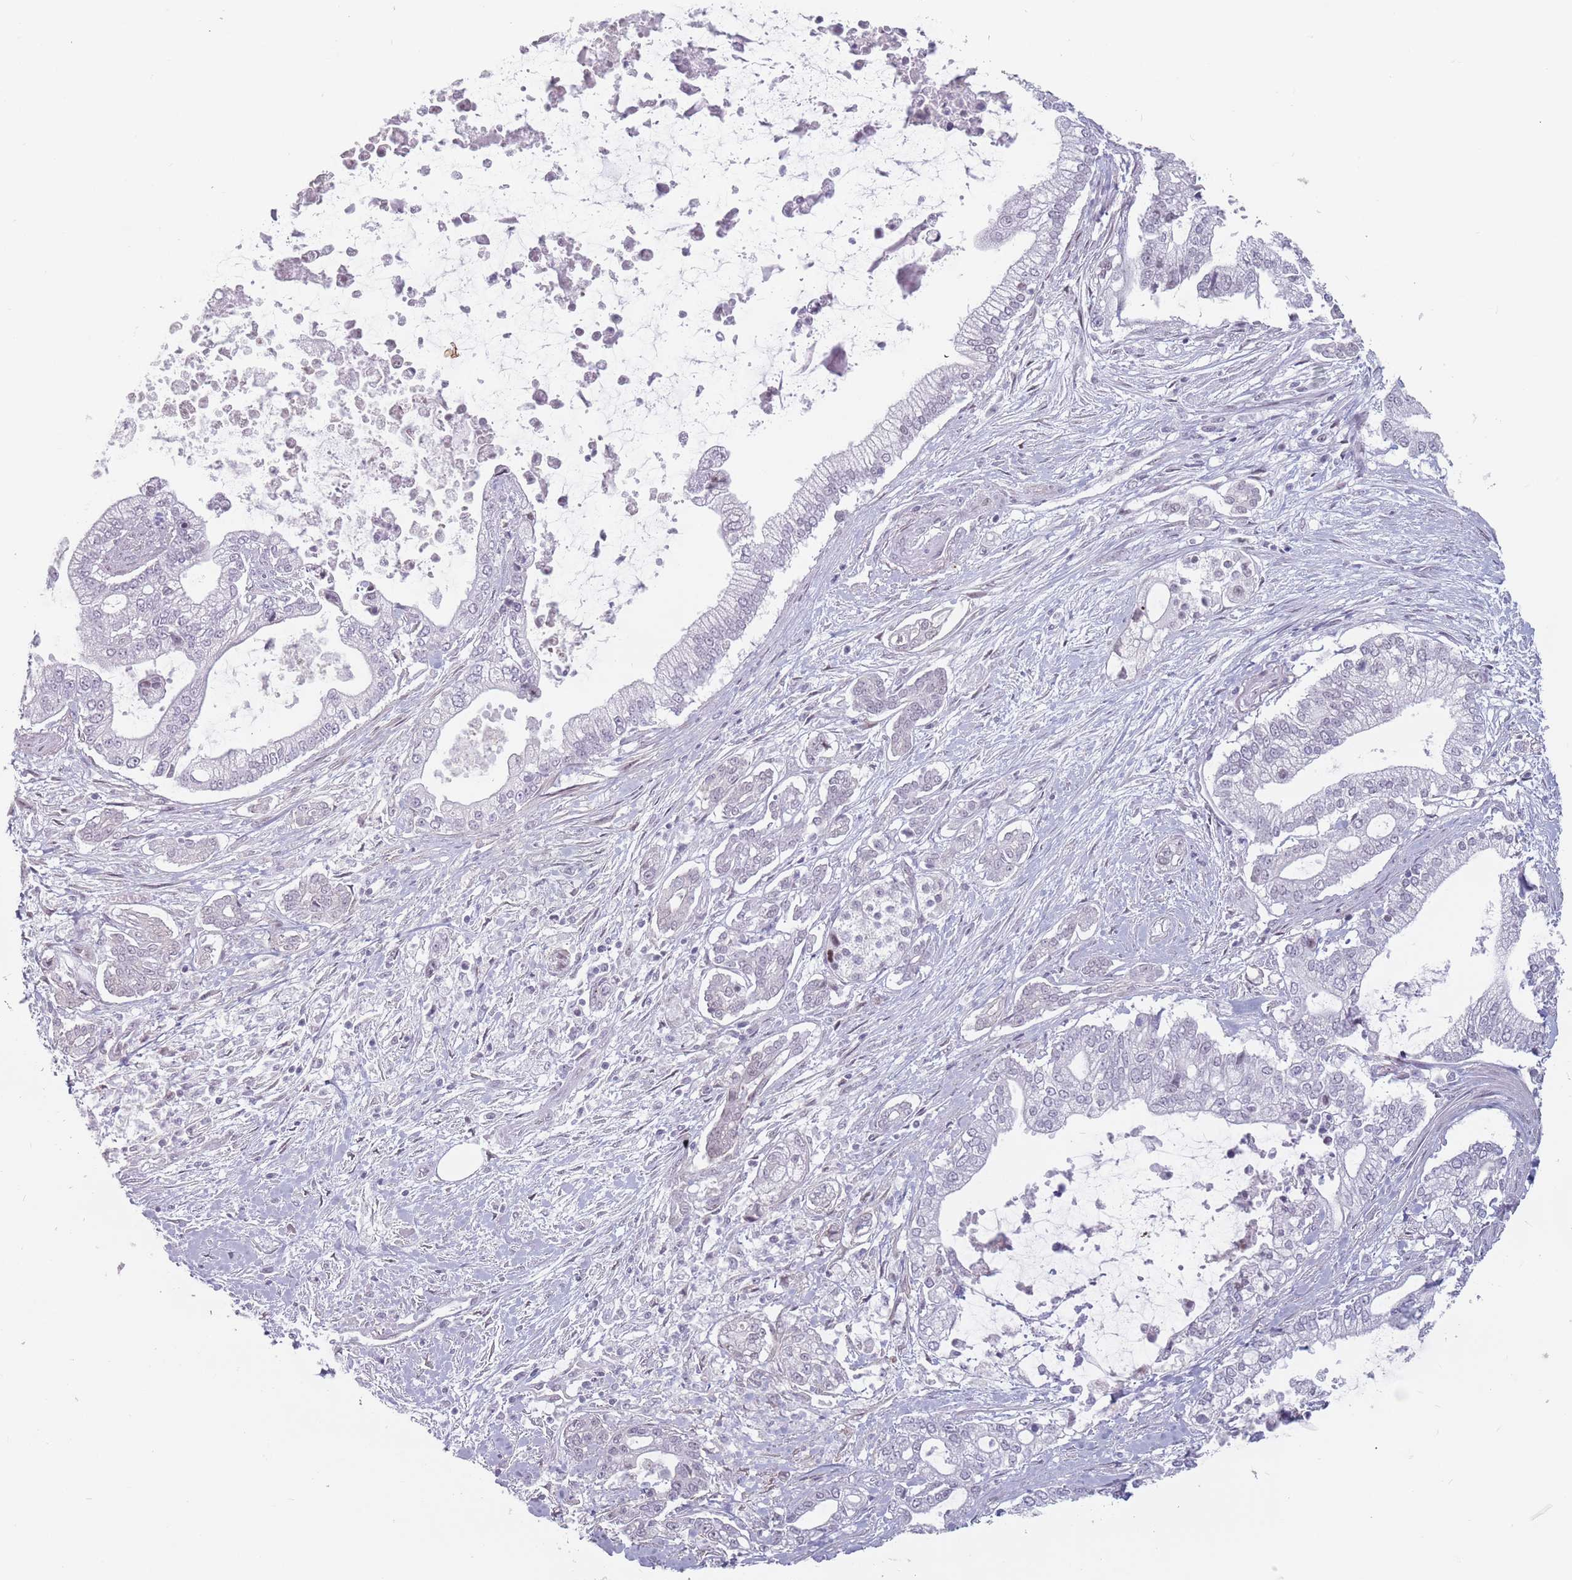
{"staining": {"intensity": "negative", "quantity": "none", "location": "none"}, "tissue": "pancreatic cancer", "cell_type": "Tumor cells", "image_type": "cancer", "snomed": [{"axis": "morphology", "description": "Adenocarcinoma, NOS"}, {"axis": "topography", "description": "Pancreas"}], "caption": "Immunohistochemical staining of pancreatic adenocarcinoma reveals no significant positivity in tumor cells. (Stains: DAB IHC with hematoxylin counter stain, Microscopy: brightfield microscopy at high magnification).", "gene": "PTCHD1", "patient": {"sex": "male", "age": 69}}